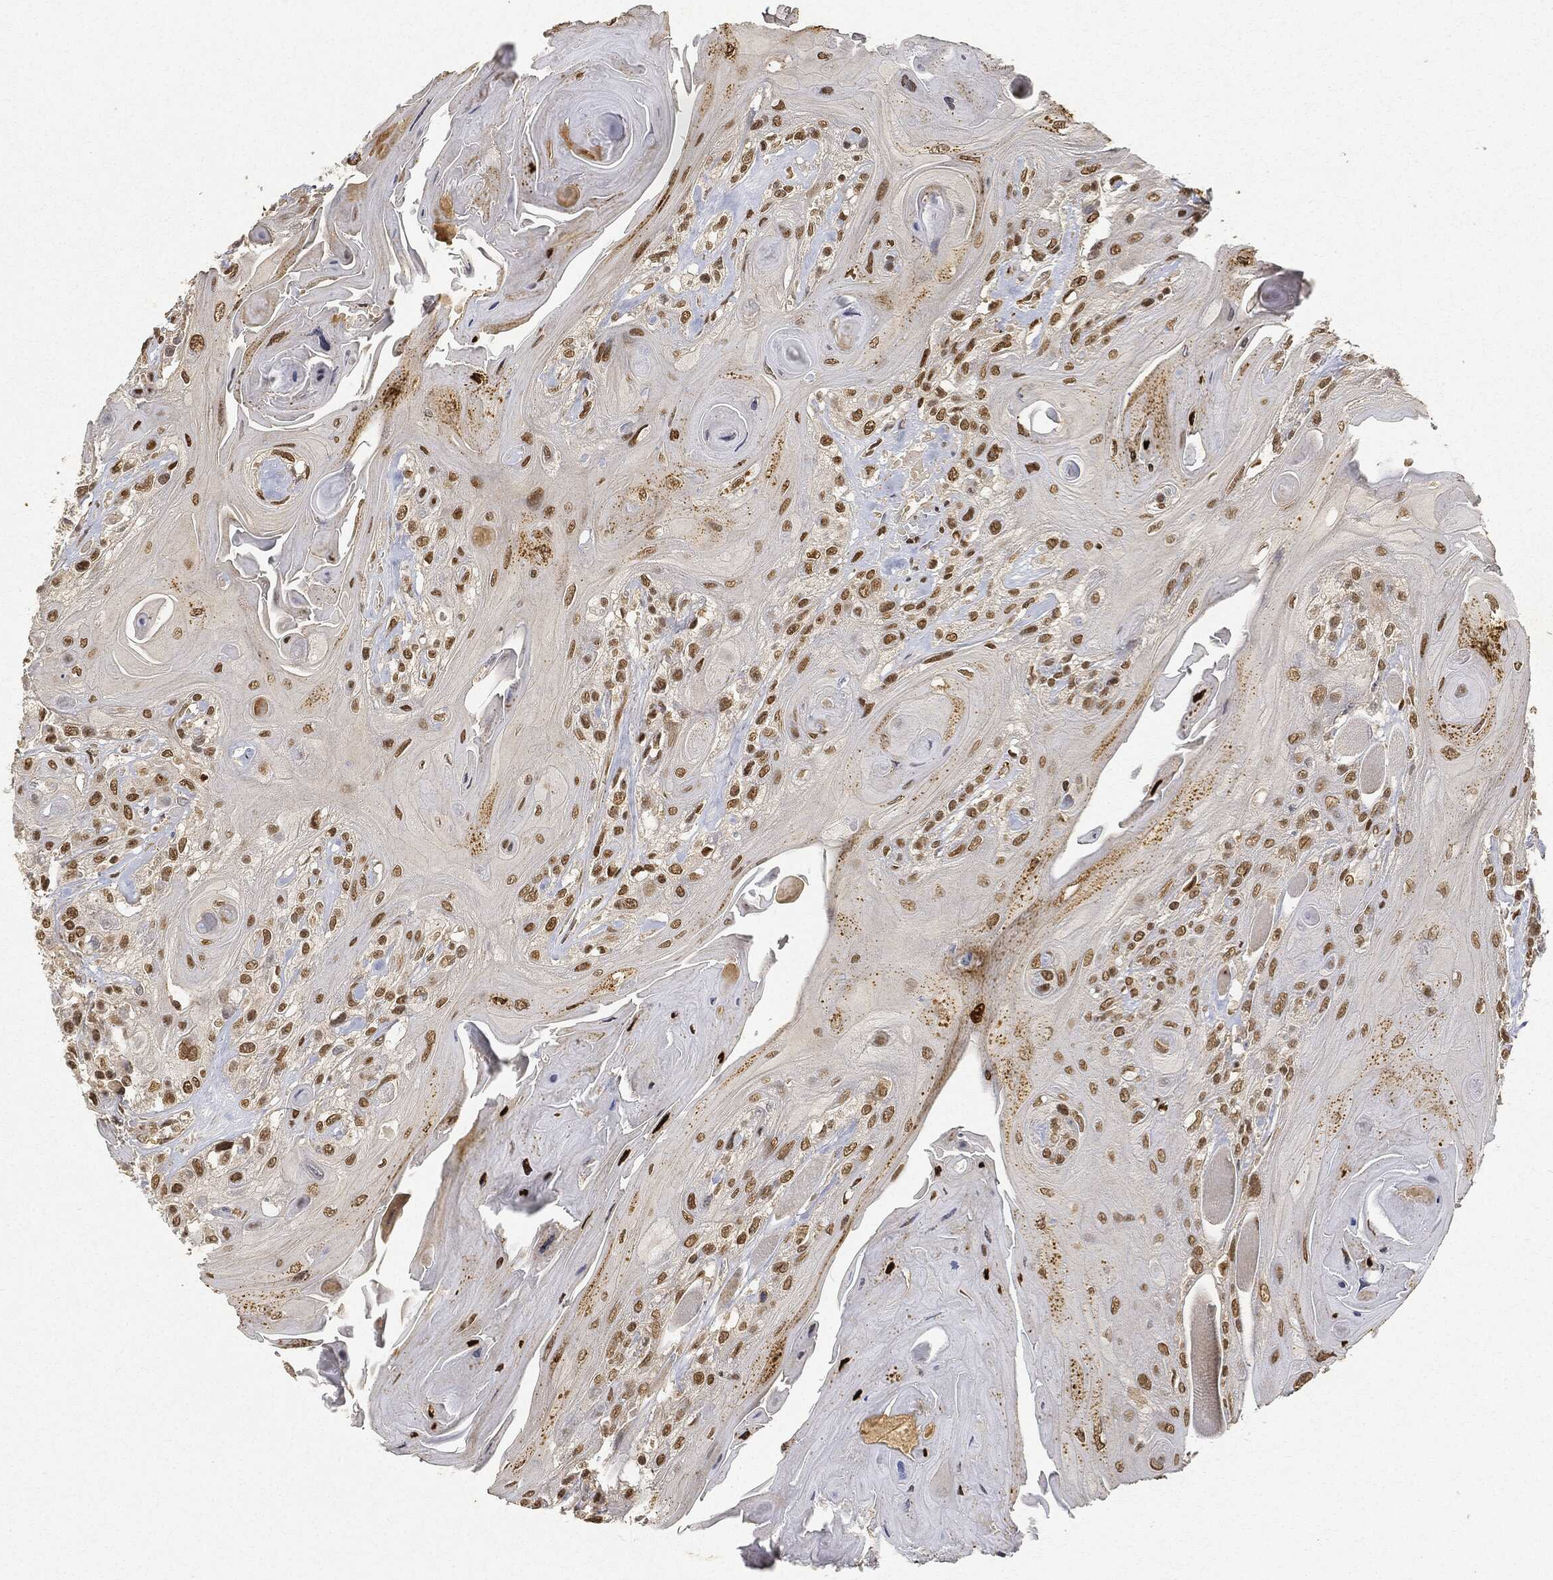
{"staining": {"intensity": "moderate", "quantity": ">75%", "location": "nuclear"}, "tissue": "head and neck cancer", "cell_type": "Tumor cells", "image_type": "cancer", "snomed": [{"axis": "morphology", "description": "Squamous cell carcinoma, NOS"}, {"axis": "topography", "description": "Head-Neck"}], "caption": "The histopathology image exhibits a brown stain indicating the presence of a protein in the nuclear of tumor cells in head and neck squamous cell carcinoma.", "gene": "CIB1", "patient": {"sex": "female", "age": 59}}